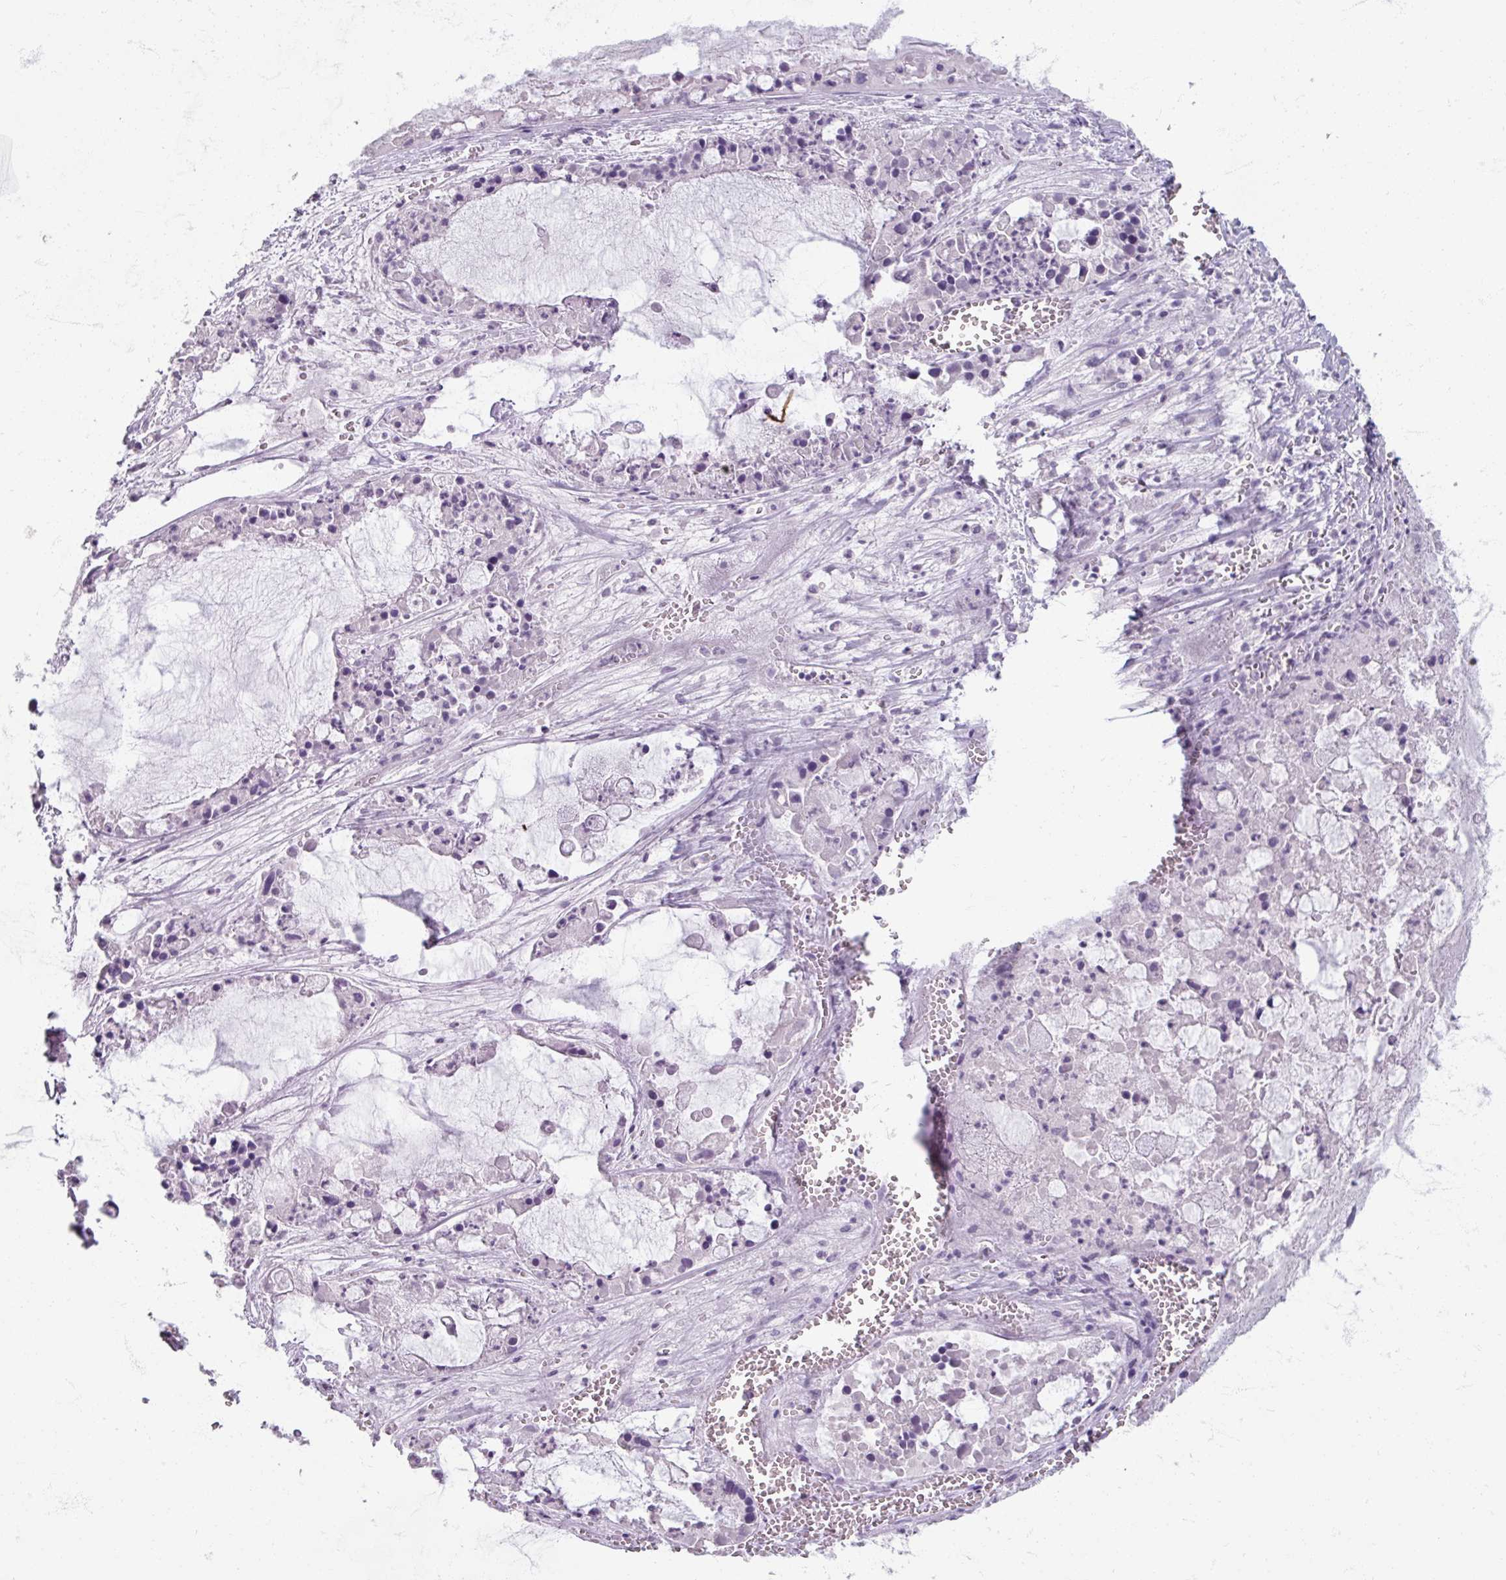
{"staining": {"intensity": "negative", "quantity": "none", "location": "none"}, "tissue": "ovarian cancer", "cell_type": "Tumor cells", "image_type": "cancer", "snomed": [{"axis": "morphology", "description": "Cystadenocarcinoma, mucinous, NOS"}, {"axis": "topography", "description": "Ovary"}], "caption": "Immunohistochemistry image of neoplastic tissue: human ovarian cancer (mucinous cystadenocarcinoma) stained with DAB shows no significant protein expression in tumor cells. Nuclei are stained in blue.", "gene": "TG", "patient": {"sex": "female", "age": 63}}